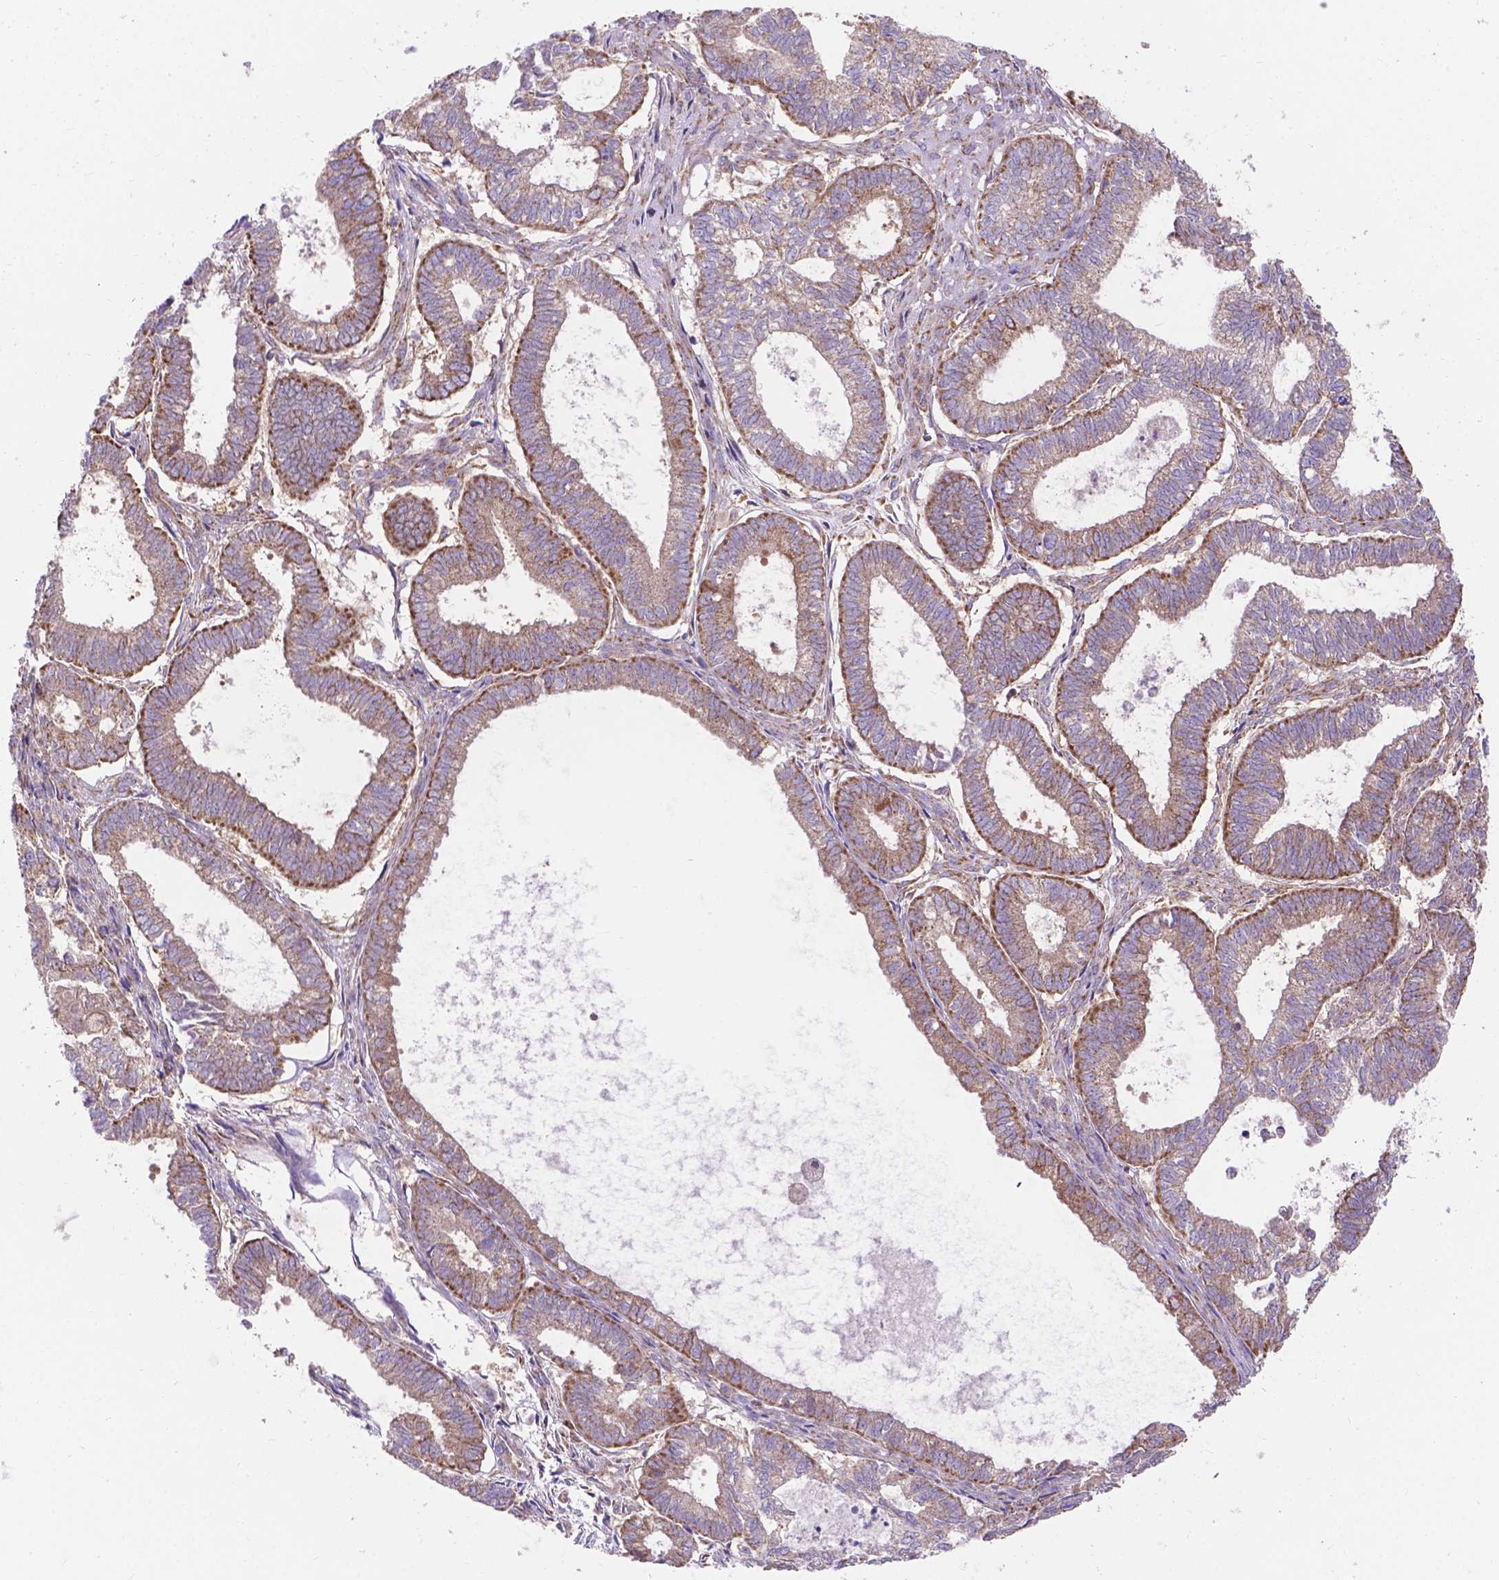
{"staining": {"intensity": "moderate", "quantity": "25%-75%", "location": "cytoplasmic/membranous"}, "tissue": "ovarian cancer", "cell_type": "Tumor cells", "image_type": "cancer", "snomed": [{"axis": "morphology", "description": "Carcinoma, endometroid"}, {"axis": "topography", "description": "Ovary"}], "caption": "Moderate cytoplasmic/membranous protein positivity is seen in approximately 25%-75% of tumor cells in ovarian cancer.", "gene": "AK3", "patient": {"sex": "female", "age": 64}}